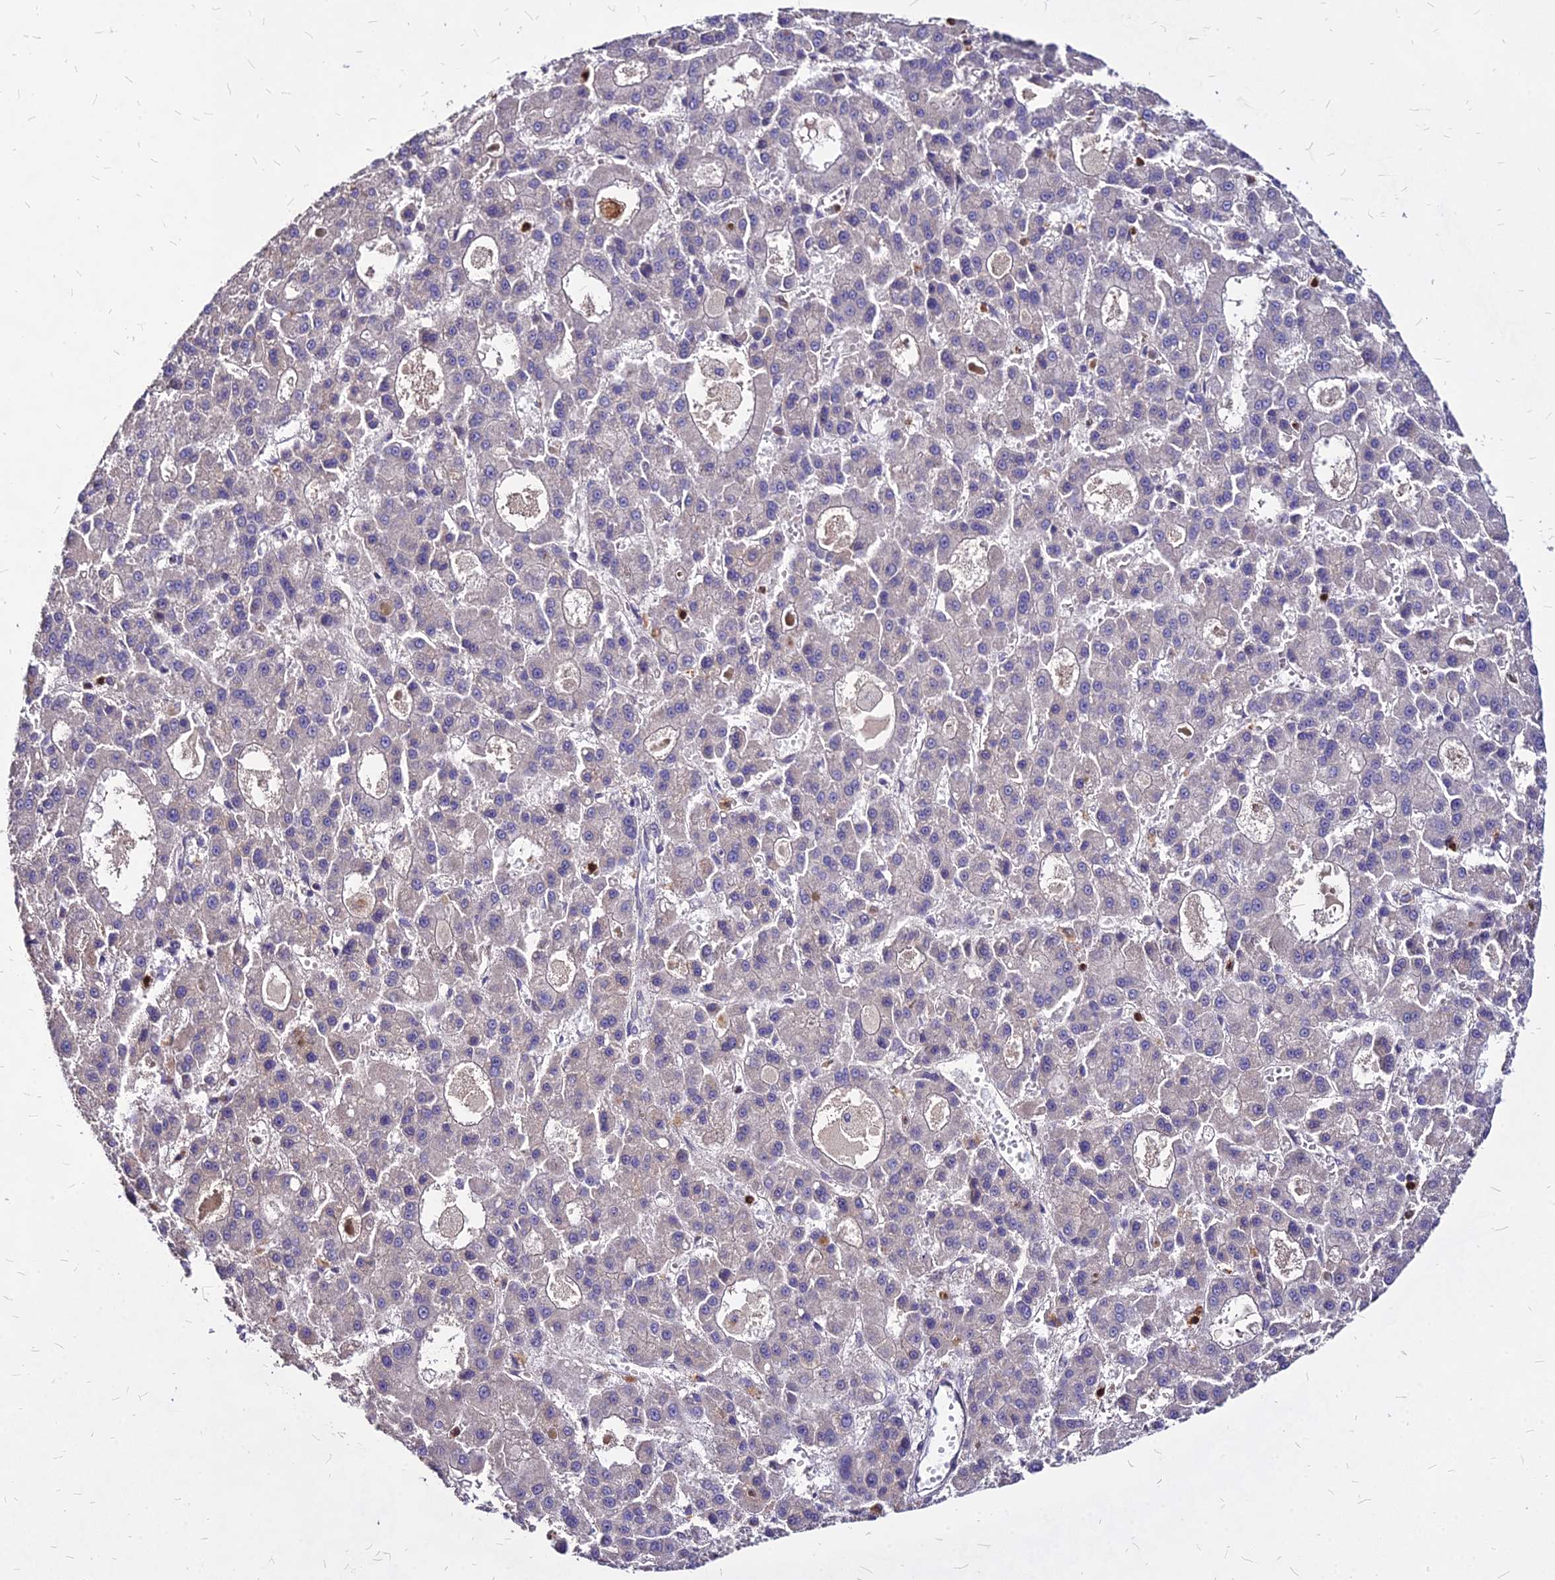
{"staining": {"intensity": "negative", "quantity": "none", "location": "none"}, "tissue": "liver cancer", "cell_type": "Tumor cells", "image_type": "cancer", "snomed": [{"axis": "morphology", "description": "Carcinoma, Hepatocellular, NOS"}, {"axis": "topography", "description": "Liver"}], "caption": "Tumor cells show no significant protein expression in liver cancer (hepatocellular carcinoma).", "gene": "APBA3", "patient": {"sex": "male", "age": 70}}